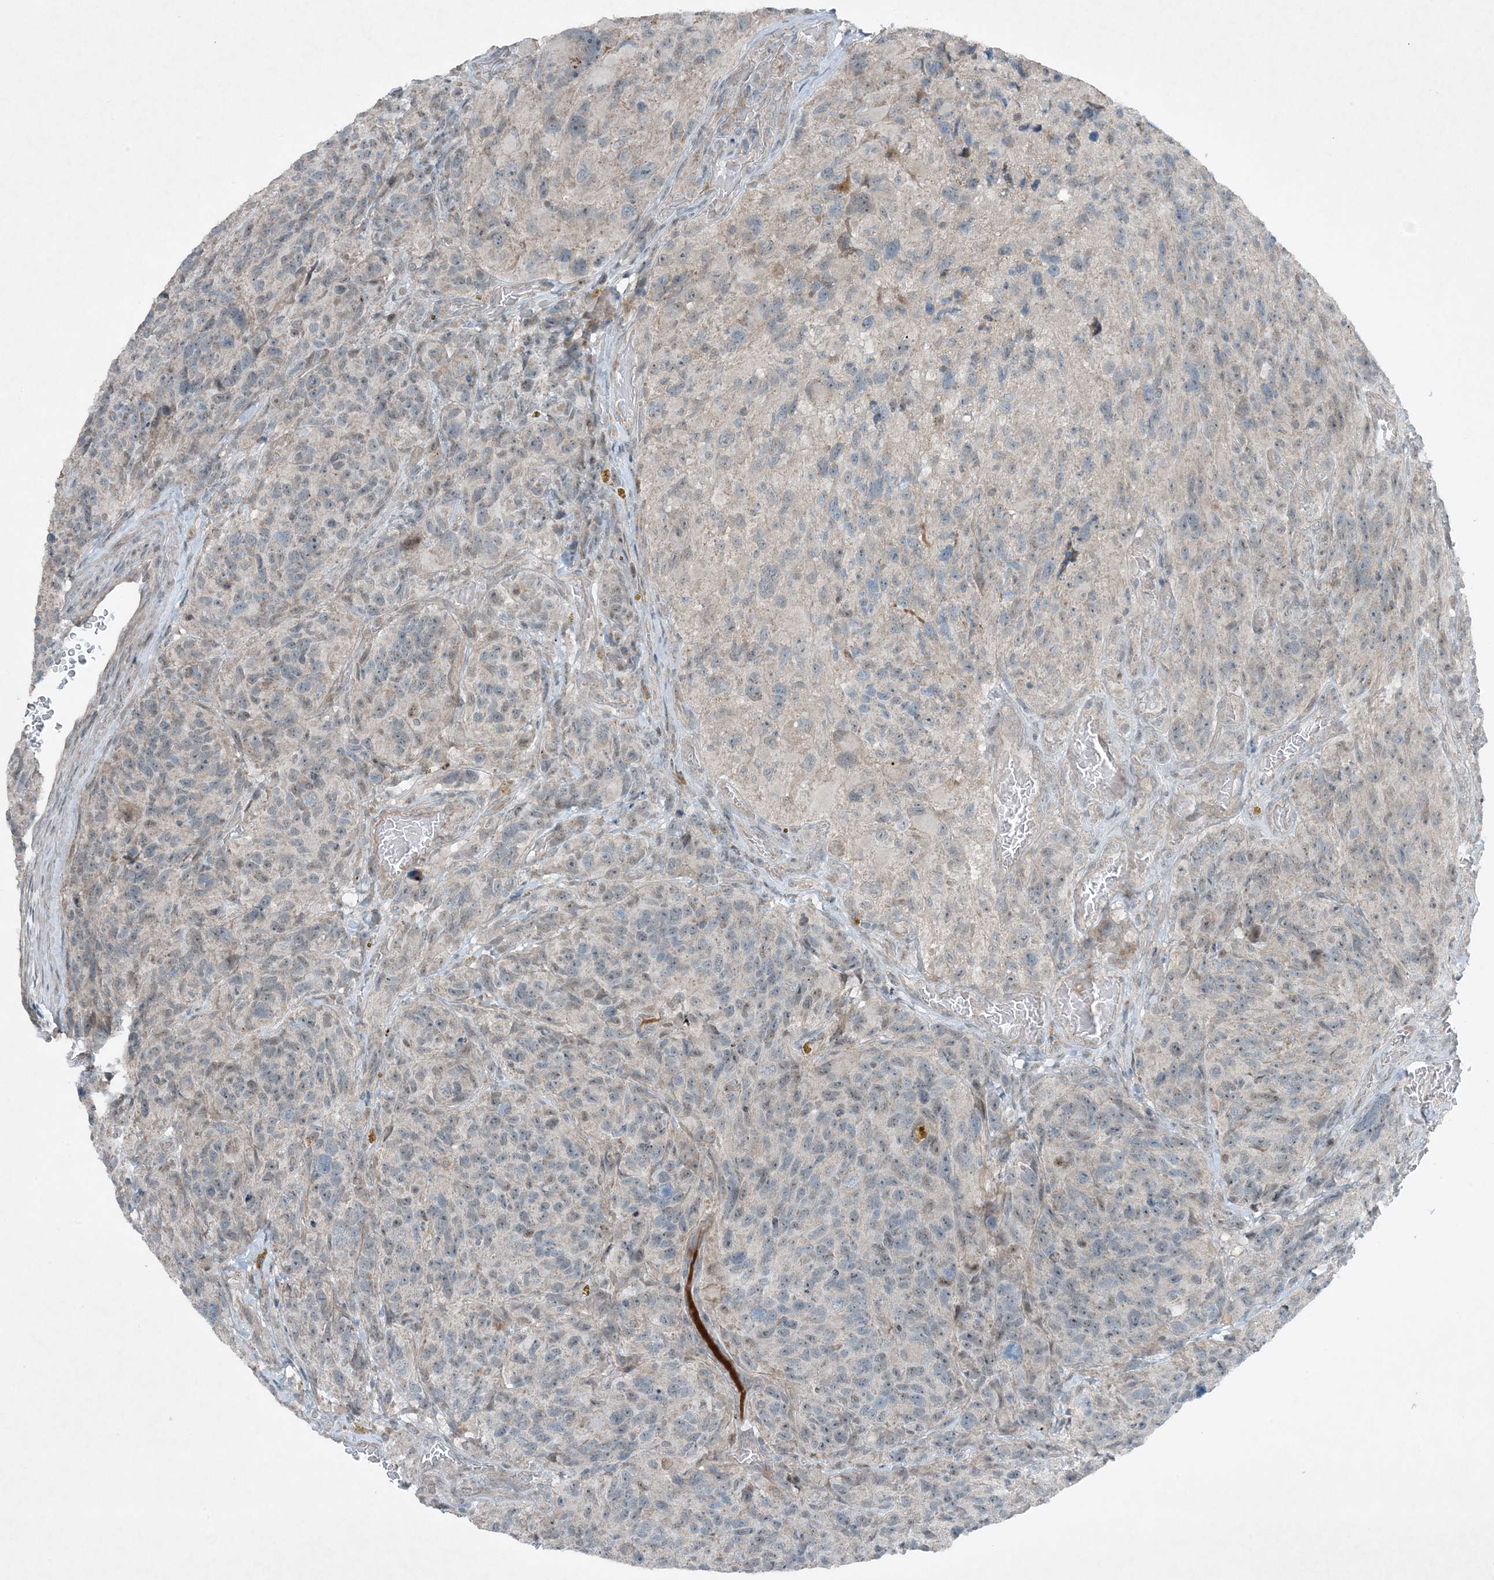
{"staining": {"intensity": "negative", "quantity": "none", "location": "none"}, "tissue": "glioma", "cell_type": "Tumor cells", "image_type": "cancer", "snomed": [{"axis": "morphology", "description": "Glioma, malignant, High grade"}, {"axis": "topography", "description": "Brain"}], "caption": "Human glioma stained for a protein using IHC shows no expression in tumor cells.", "gene": "MITD1", "patient": {"sex": "male", "age": 69}}